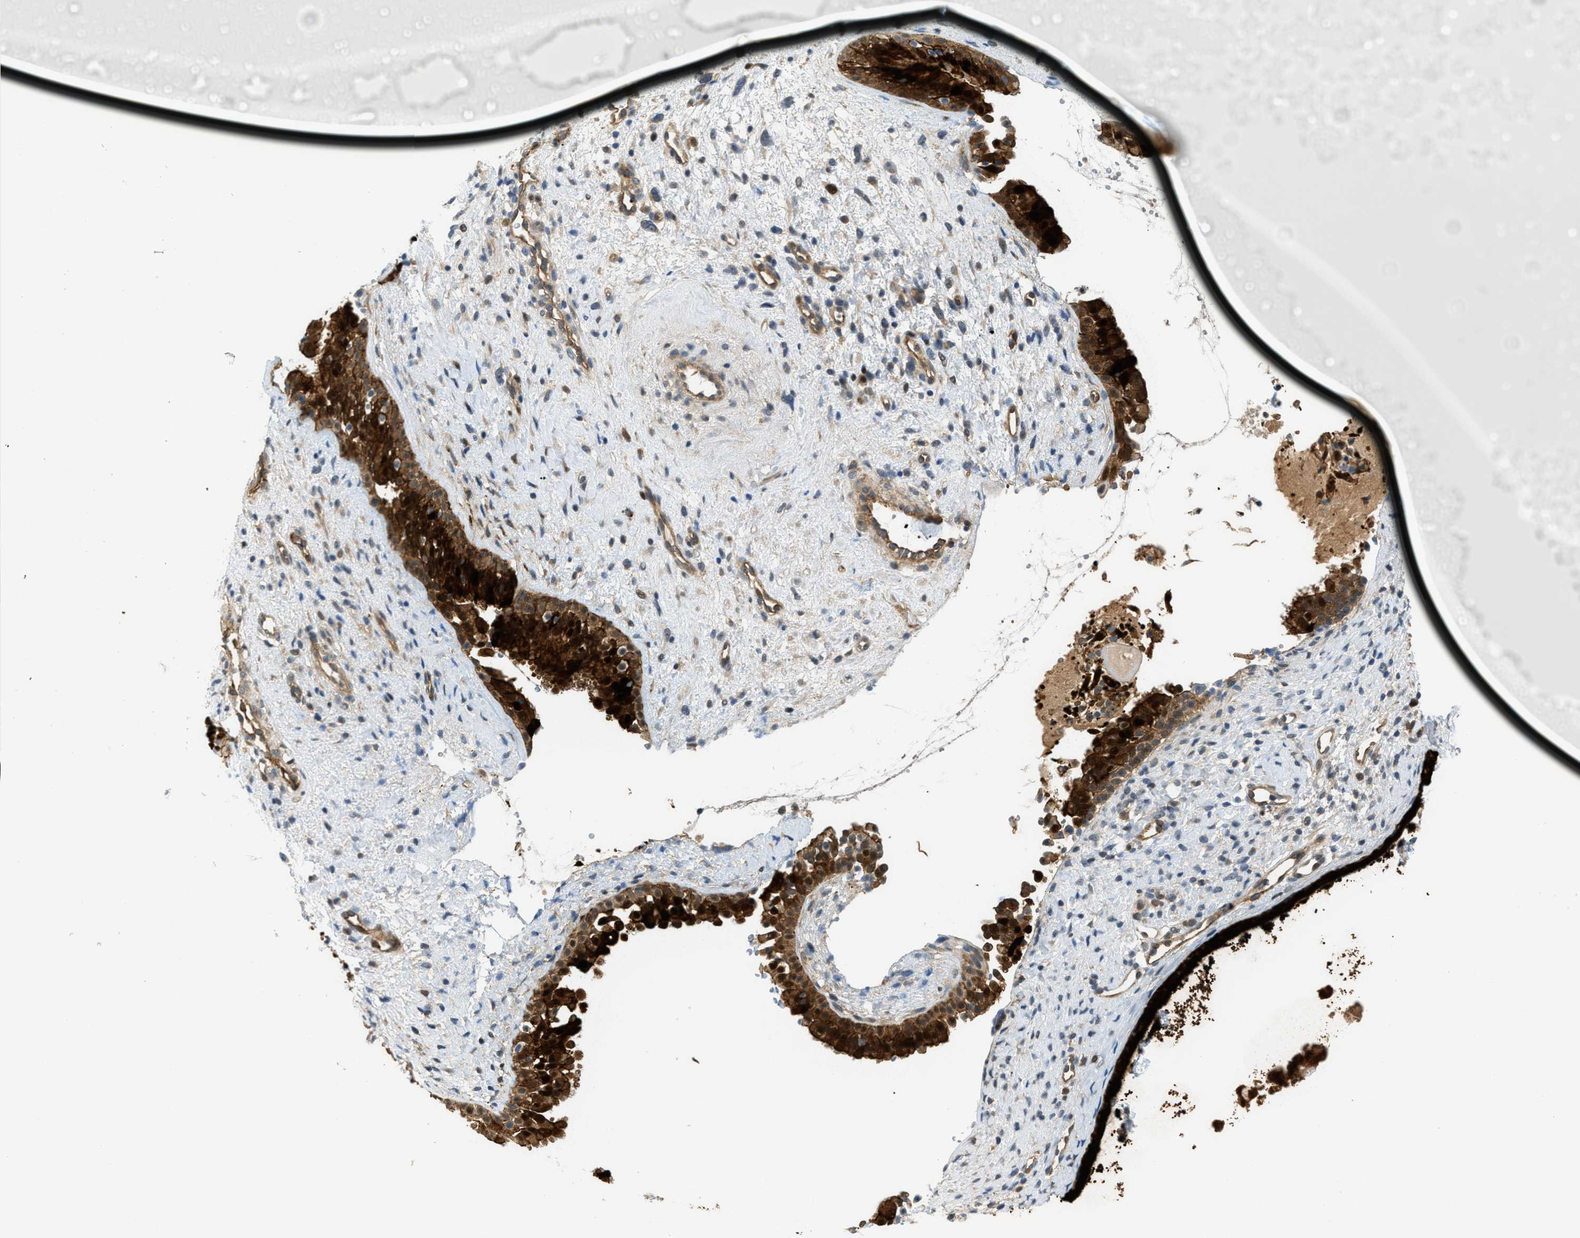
{"staining": {"intensity": "strong", "quantity": ">75%", "location": "cytoplasmic/membranous,nuclear"}, "tissue": "nasopharynx", "cell_type": "Respiratory epithelial cells", "image_type": "normal", "snomed": [{"axis": "morphology", "description": "Normal tissue, NOS"}, {"axis": "topography", "description": "Nasopharynx"}], "caption": "Protein staining of unremarkable nasopharynx reveals strong cytoplasmic/membranous,nuclear positivity in about >75% of respiratory epithelial cells.", "gene": "TRAK2", "patient": {"sex": "male", "age": 22}}